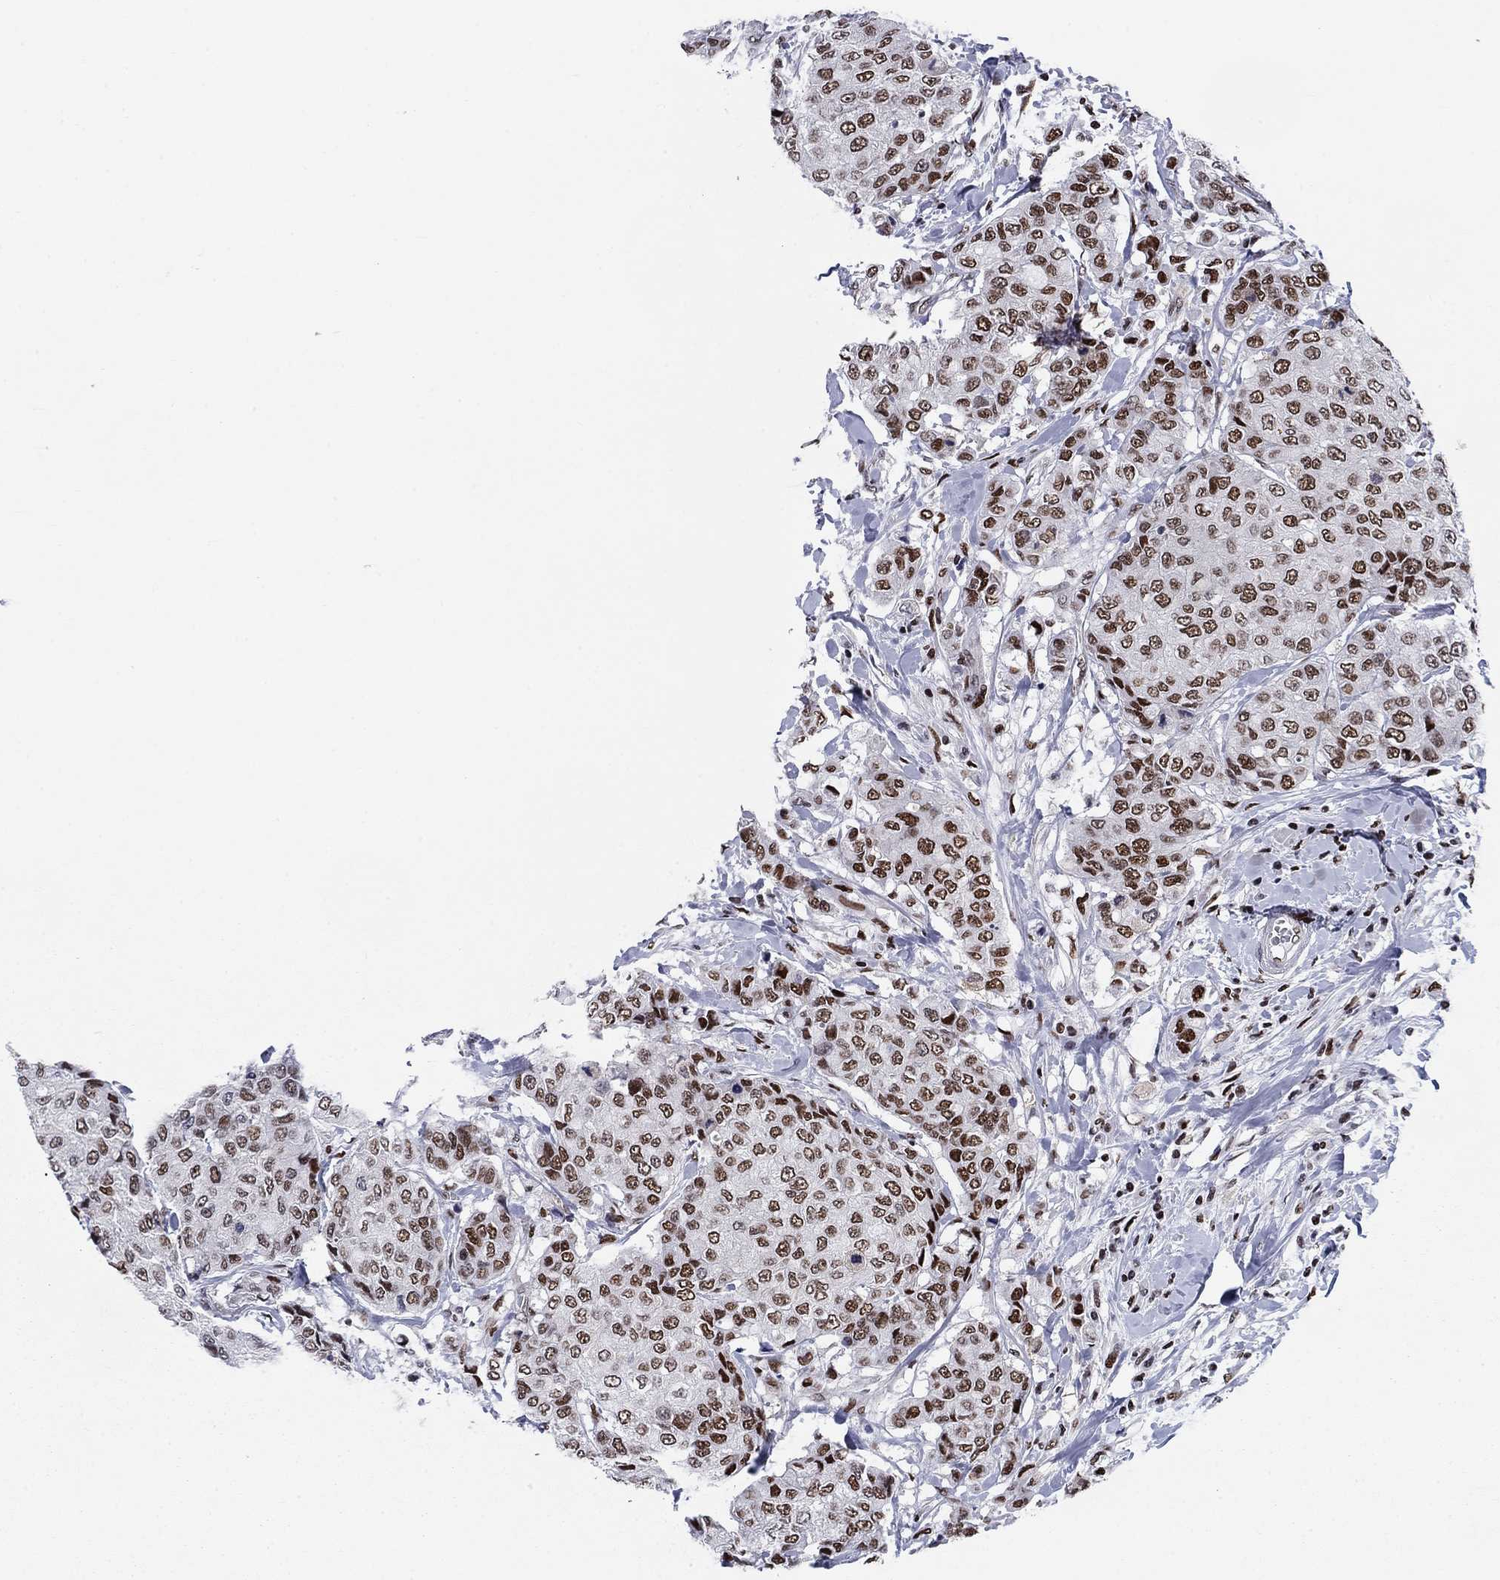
{"staining": {"intensity": "strong", "quantity": ">75%", "location": "nuclear"}, "tissue": "breast cancer", "cell_type": "Tumor cells", "image_type": "cancer", "snomed": [{"axis": "morphology", "description": "Duct carcinoma"}, {"axis": "topography", "description": "Breast"}], "caption": "Breast infiltrating ductal carcinoma stained for a protein (brown) exhibits strong nuclear positive expression in about >75% of tumor cells.", "gene": "RPRD1B", "patient": {"sex": "female", "age": 27}}